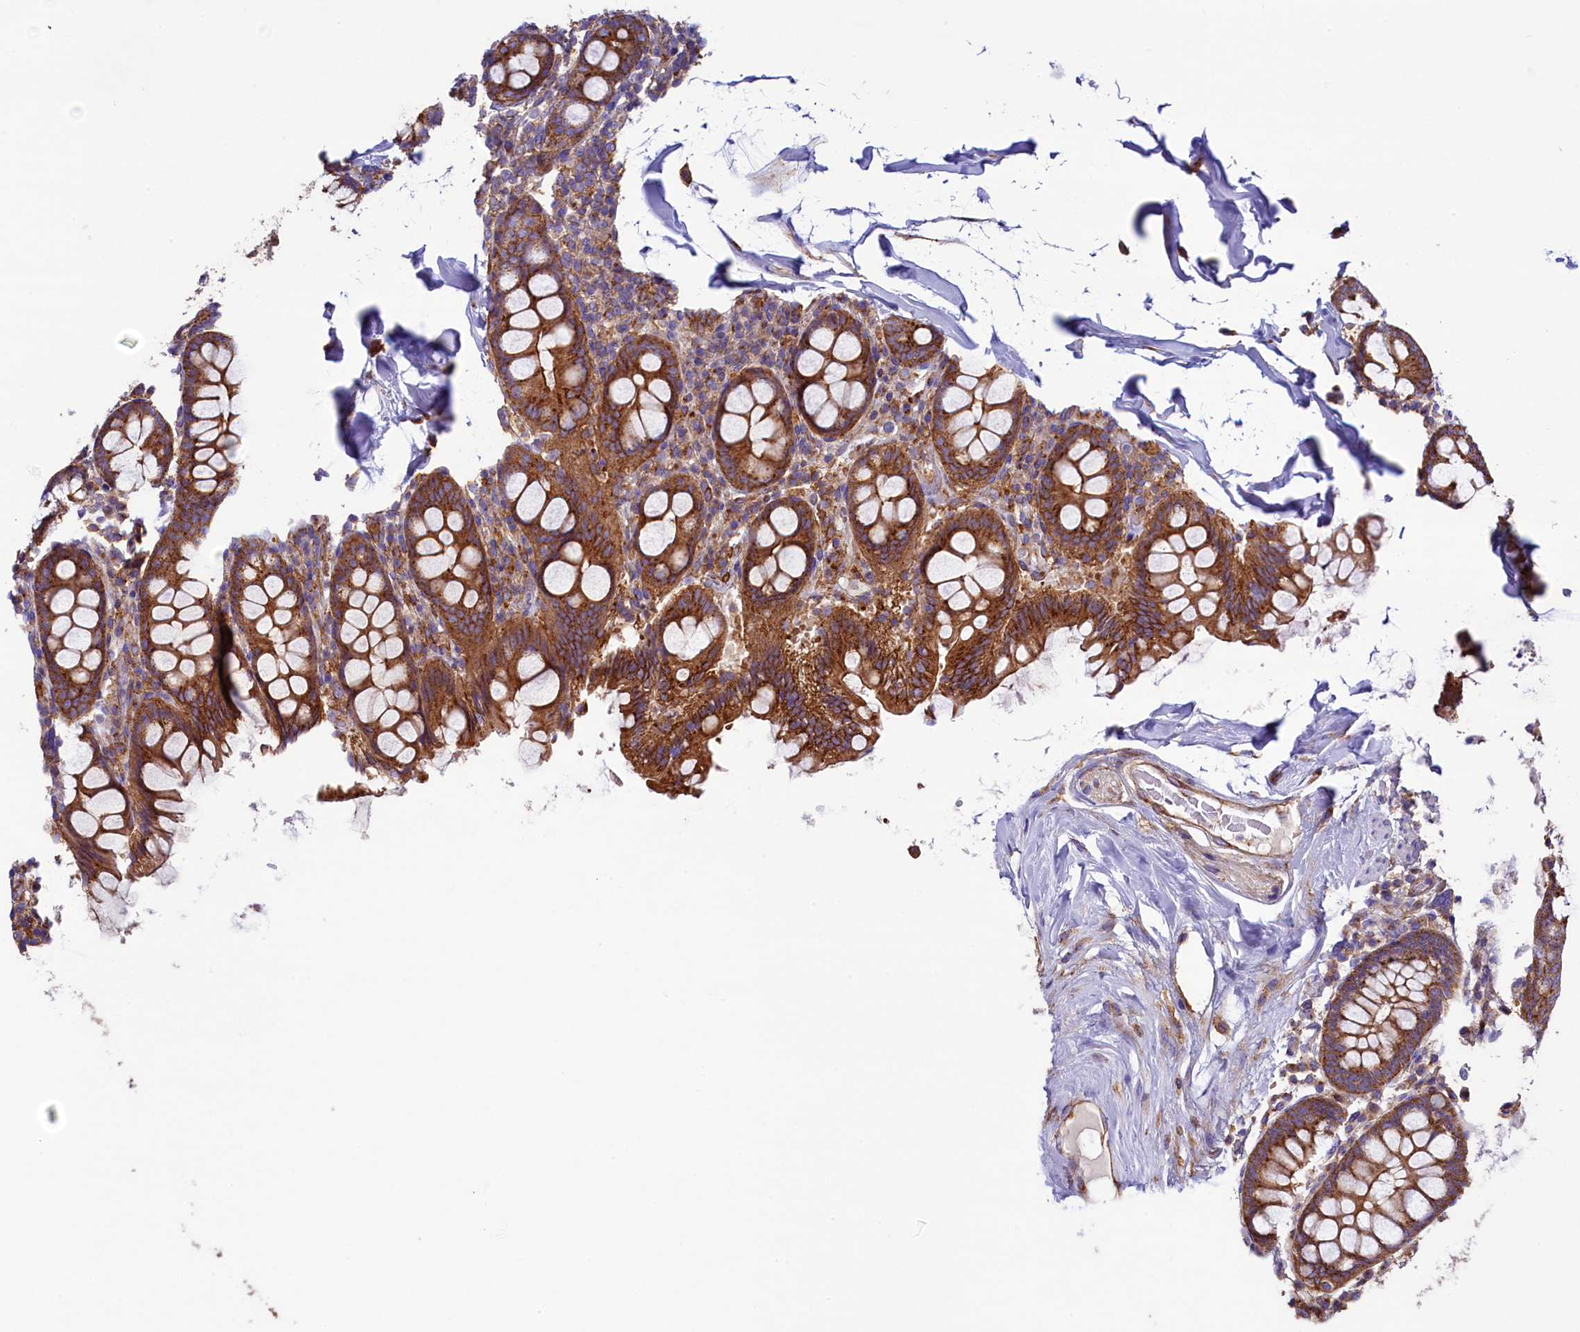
{"staining": {"intensity": "weak", "quantity": ">75%", "location": "cytoplasmic/membranous"}, "tissue": "colon", "cell_type": "Endothelial cells", "image_type": "normal", "snomed": [{"axis": "morphology", "description": "Normal tissue, NOS"}, {"axis": "topography", "description": "Colon"}], "caption": "Brown immunohistochemical staining in normal human colon shows weak cytoplasmic/membranous staining in approximately >75% of endothelial cells. Using DAB (3,3'-diaminobenzidine) (brown) and hematoxylin (blue) stains, captured at high magnification using brightfield microscopy.", "gene": "GPR21", "patient": {"sex": "female", "age": 79}}